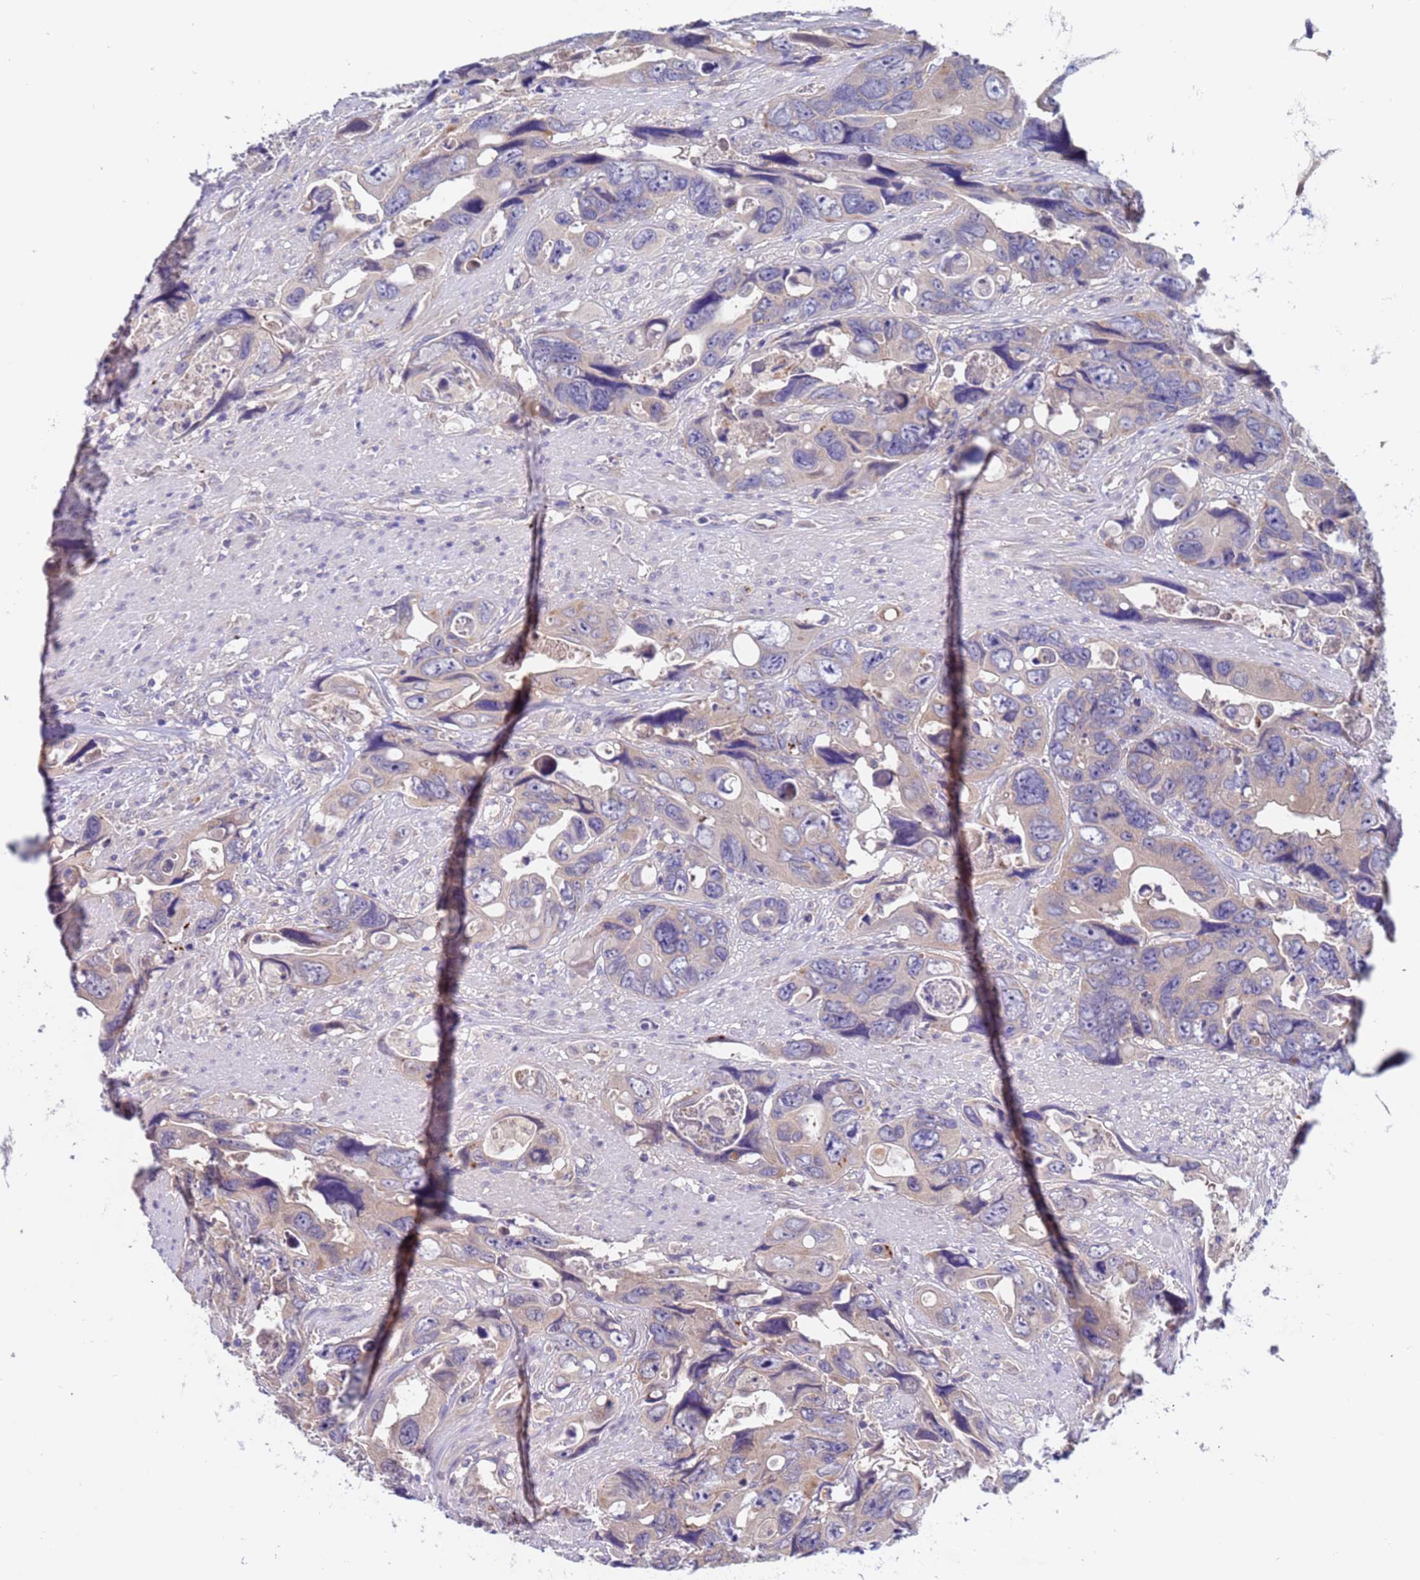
{"staining": {"intensity": "weak", "quantity": "25%-75%", "location": "cytoplasmic/membranous"}, "tissue": "colorectal cancer", "cell_type": "Tumor cells", "image_type": "cancer", "snomed": [{"axis": "morphology", "description": "Adenocarcinoma, NOS"}, {"axis": "topography", "description": "Rectum"}], "caption": "Adenocarcinoma (colorectal) stained with DAB (3,3'-diaminobenzidine) IHC demonstrates low levels of weak cytoplasmic/membranous staining in approximately 25%-75% of tumor cells.", "gene": "ZNF248", "patient": {"sex": "male", "age": 57}}